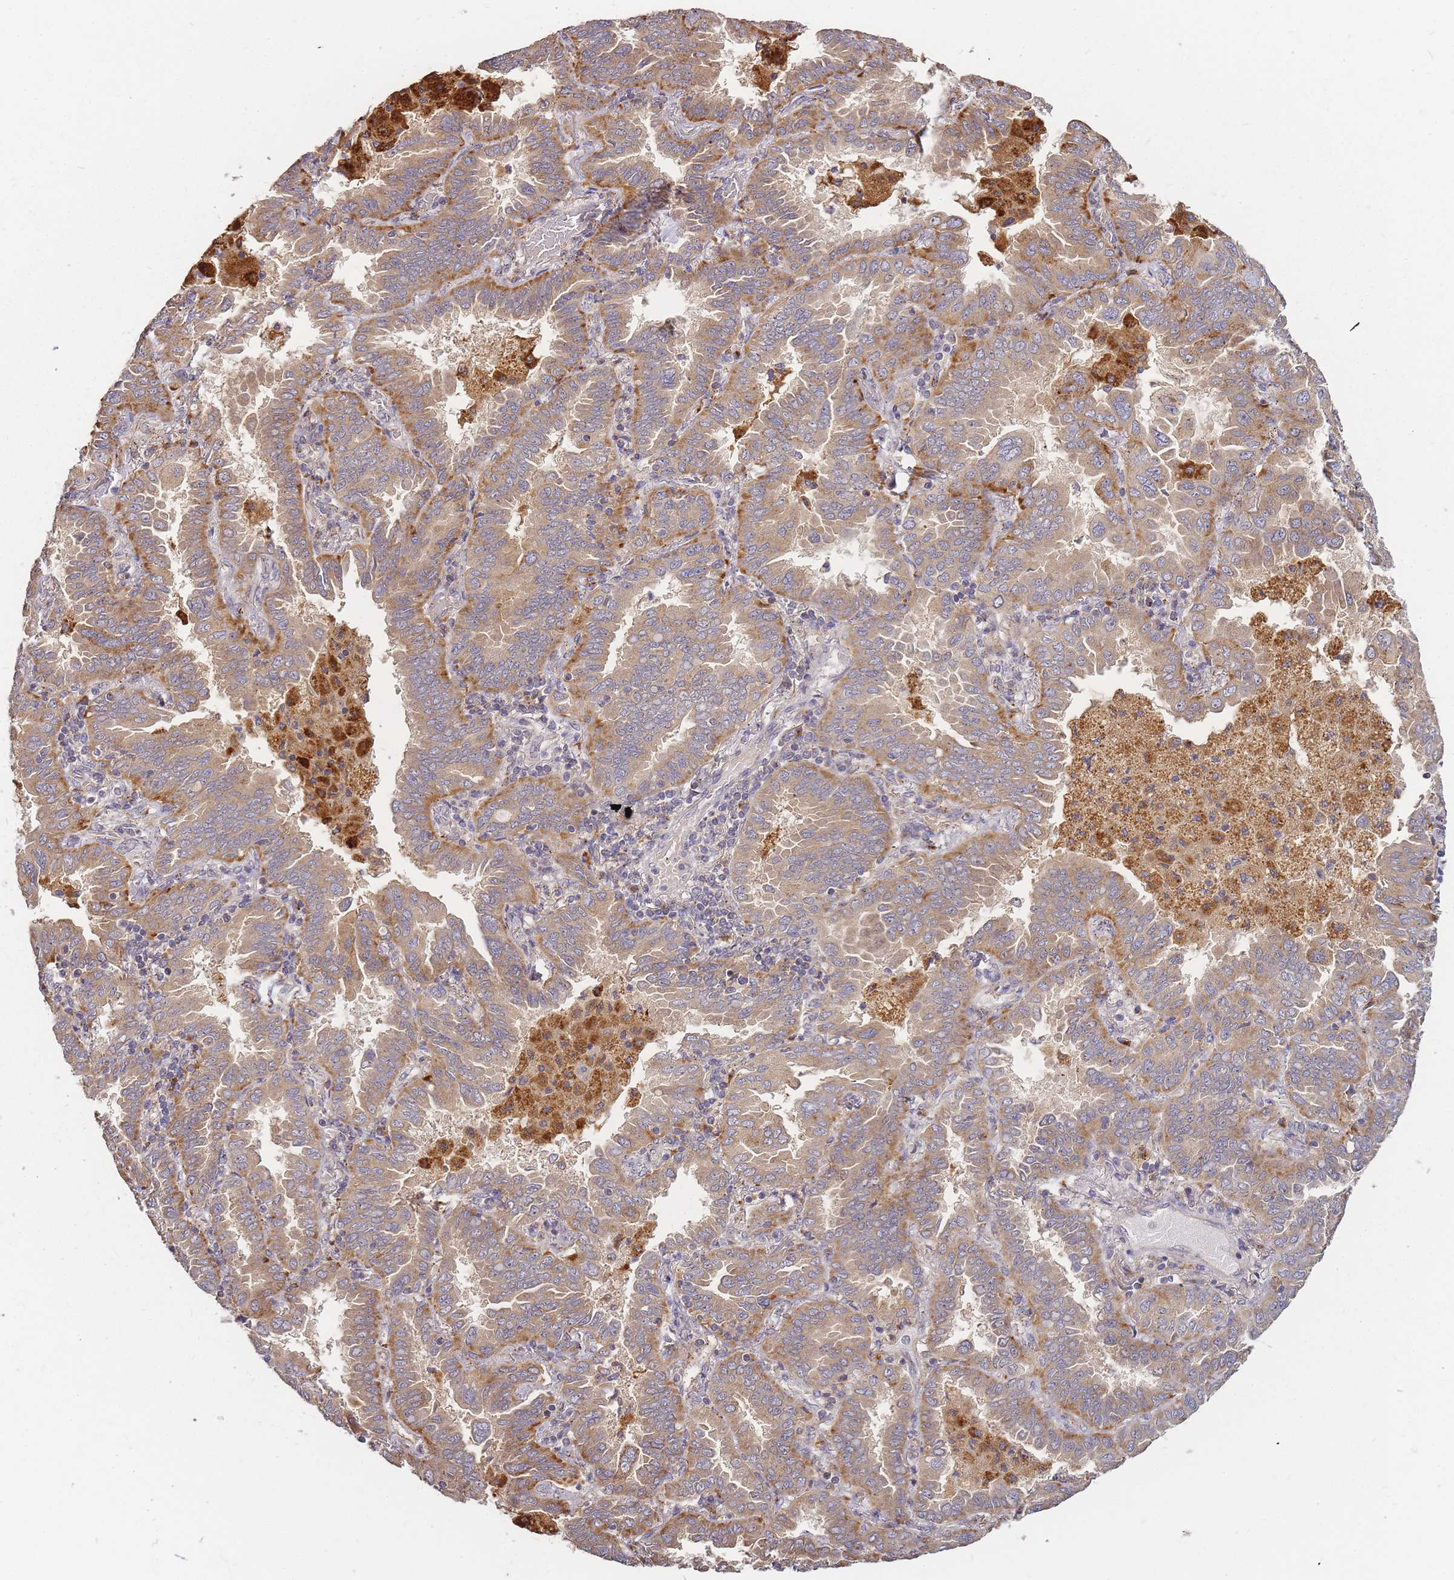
{"staining": {"intensity": "moderate", "quantity": ">75%", "location": "cytoplasmic/membranous"}, "tissue": "lung cancer", "cell_type": "Tumor cells", "image_type": "cancer", "snomed": [{"axis": "morphology", "description": "Adenocarcinoma, NOS"}, {"axis": "topography", "description": "Lung"}], "caption": "A medium amount of moderate cytoplasmic/membranous positivity is identified in approximately >75% of tumor cells in adenocarcinoma (lung) tissue.", "gene": "ATG5", "patient": {"sex": "male", "age": 64}}